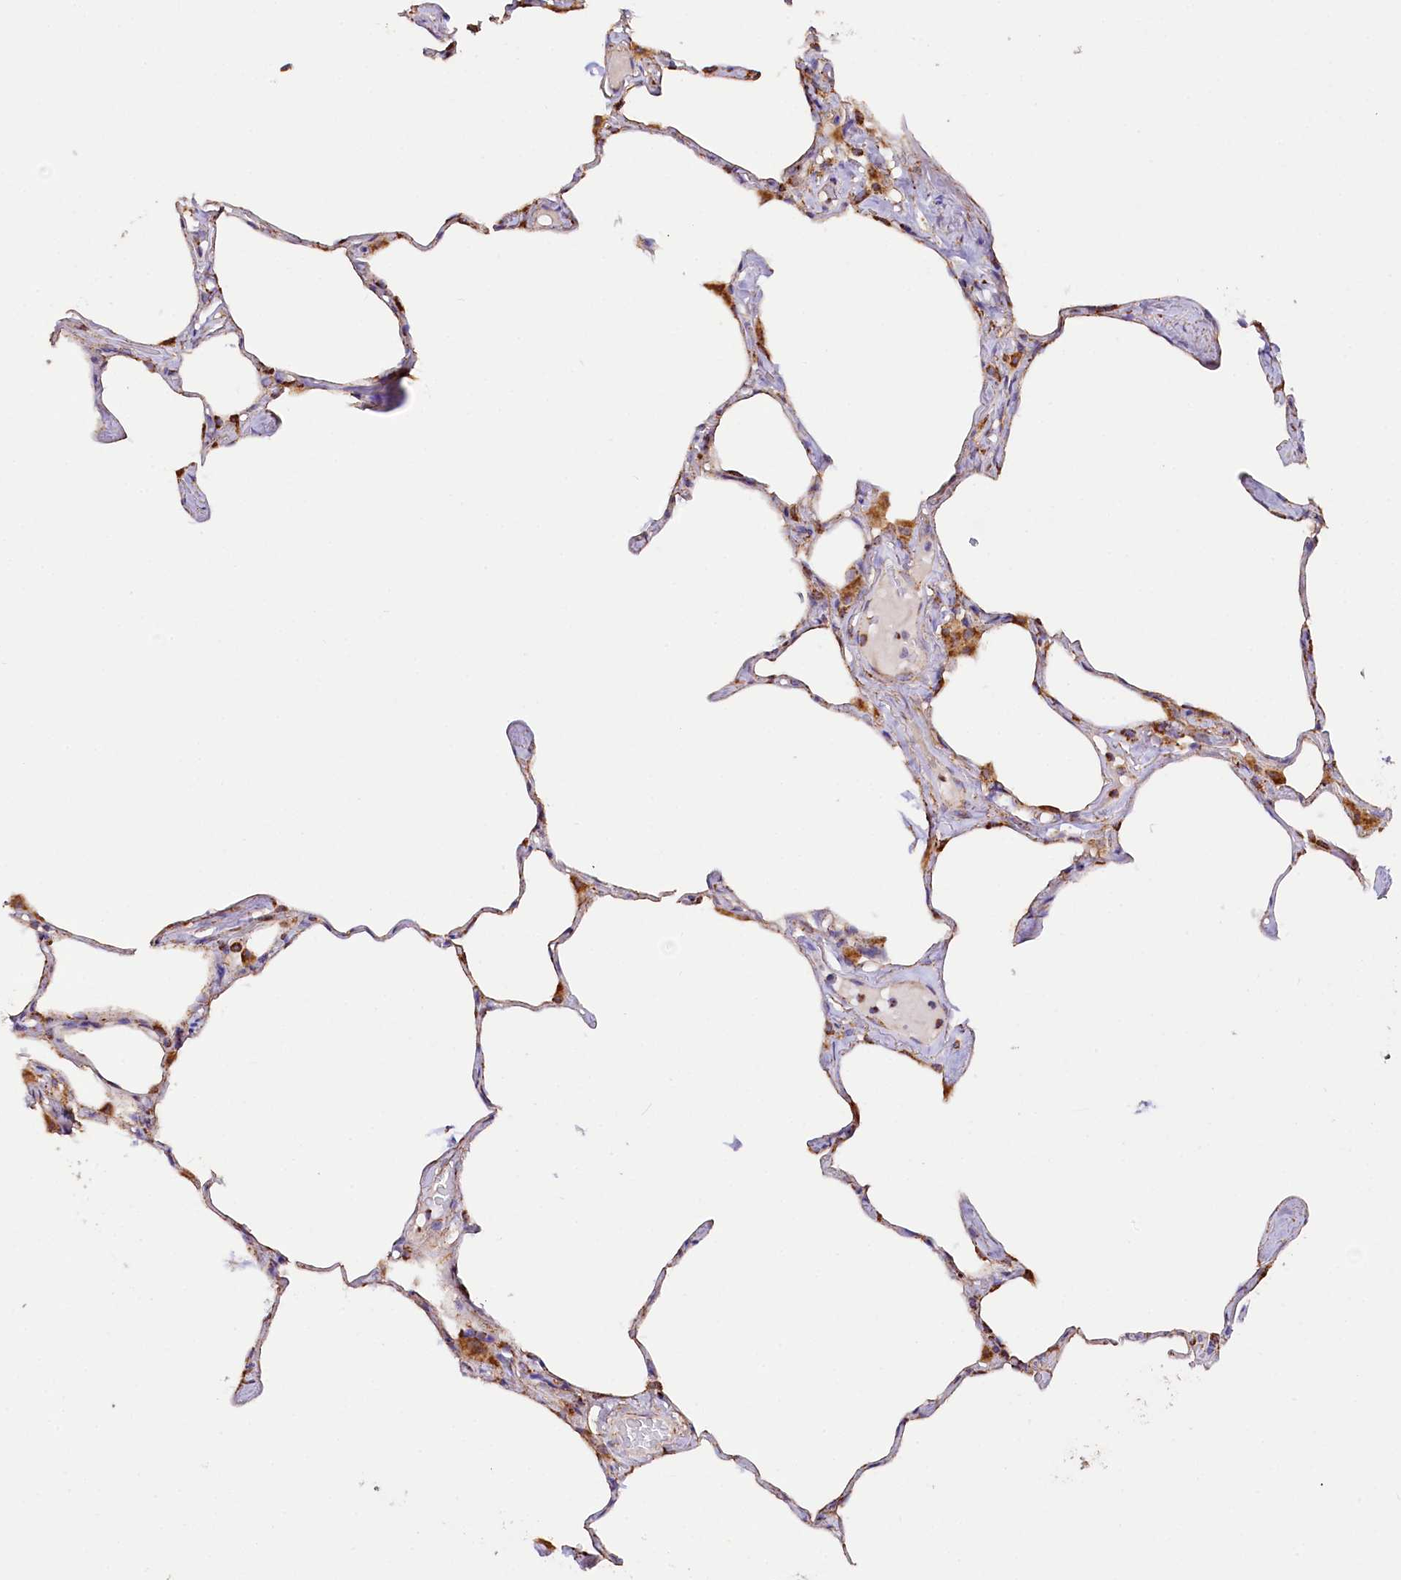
{"staining": {"intensity": "strong", "quantity": "25%-75%", "location": "cytoplasmic/membranous"}, "tissue": "lung", "cell_type": "Alveolar cells", "image_type": "normal", "snomed": [{"axis": "morphology", "description": "Normal tissue, NOS"}, {"axis": "topography", "description": "Lung"}], "caption": "A high-resolution photomicrograph shows IHC staining of unremarkable lung, which demonstrates strong cytoplasmic/membranous expression in approximately 25%-75% of alveolar cells. Immunohistochemistry (ihc) stains the protein in brown and the nuclei are stained blue.", "gene": "APLP2", "patient": {"sex": "male", "age": 65}}